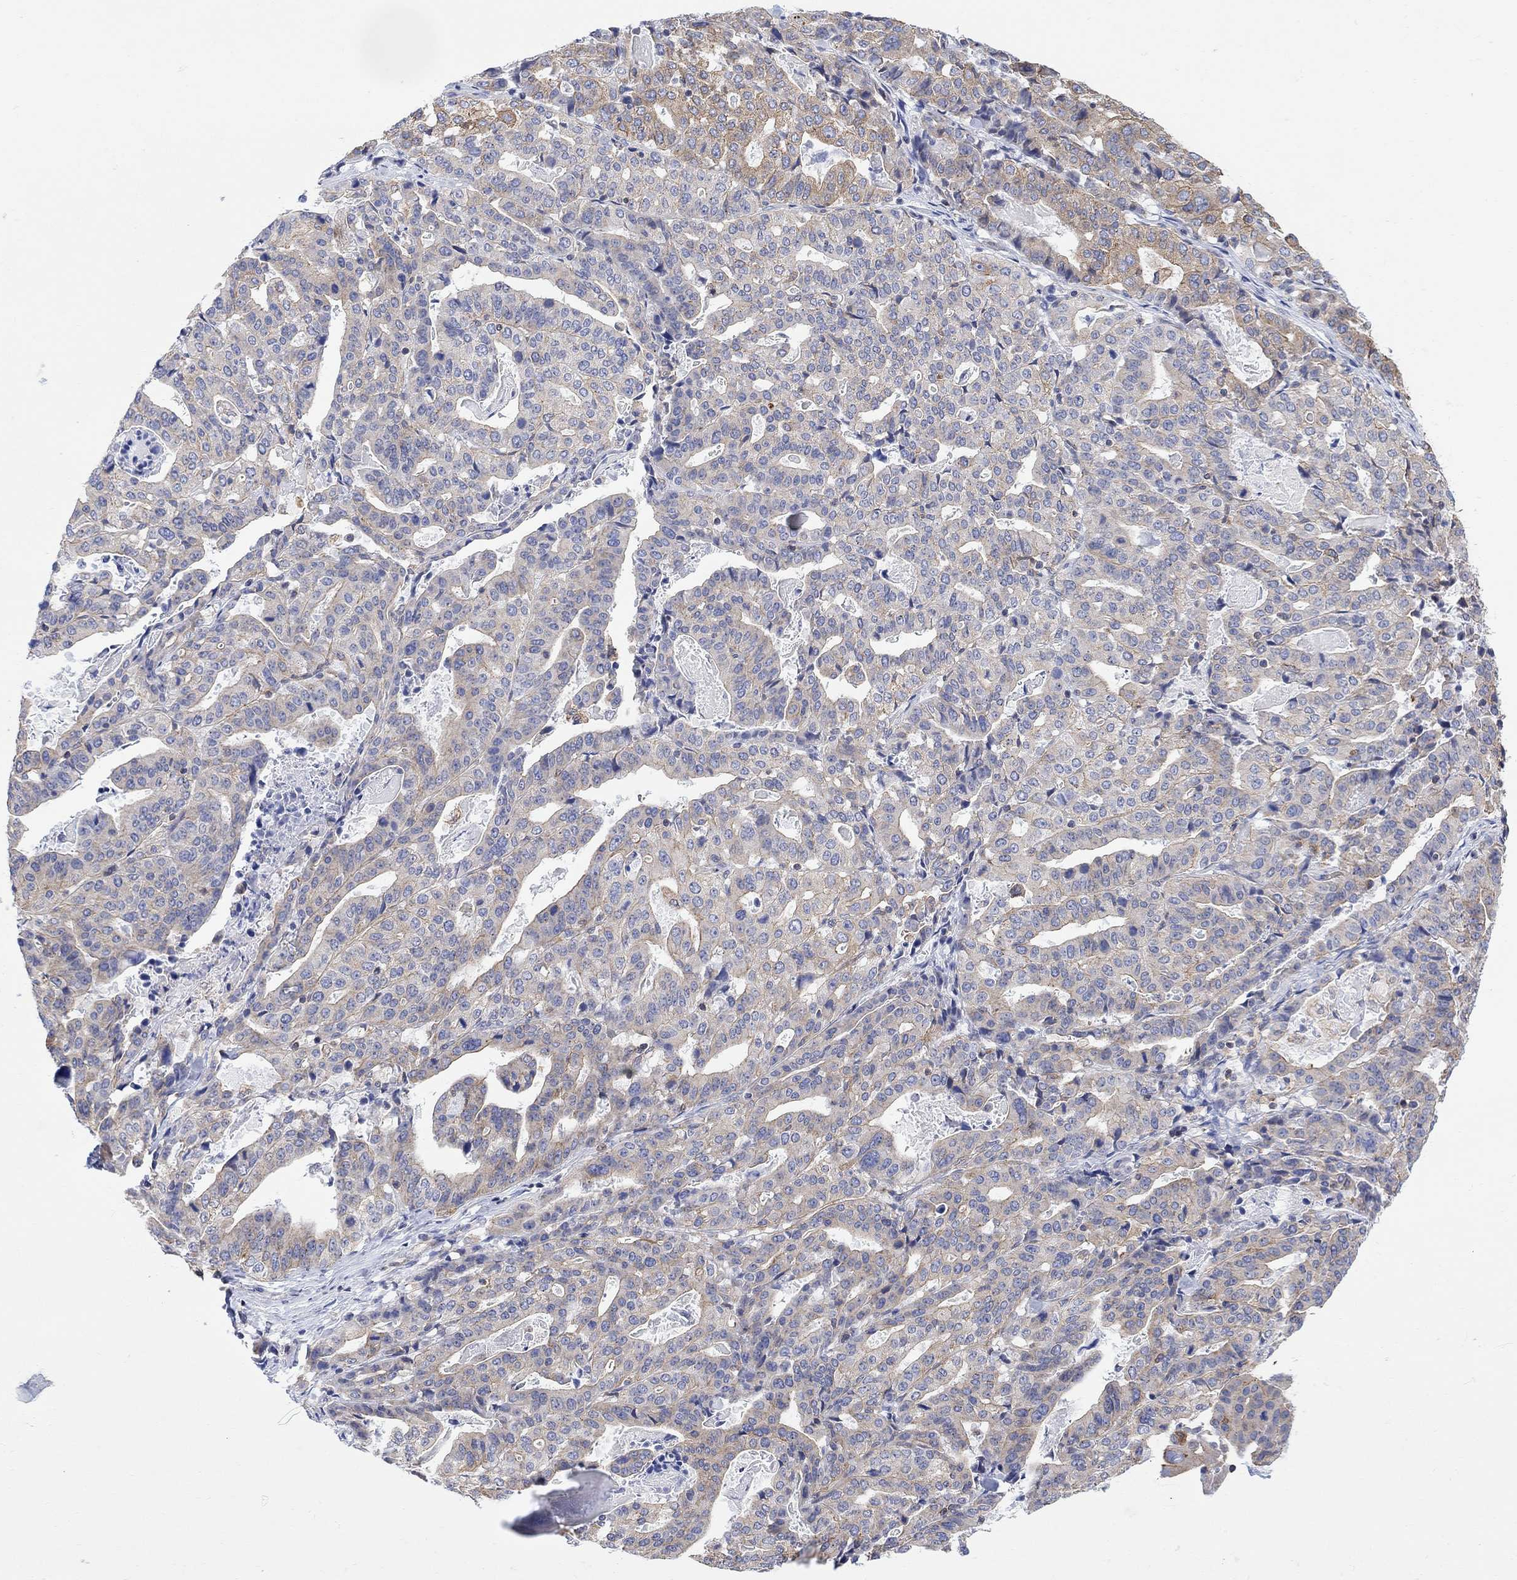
{"staining": {"intensity": "moderate", "quantity": "<25%", "location": "cytoplasmic/membranous"}, "tissue": "stomach cancer", "cell_type": "Tumor cells", "image_type": "cancer", "snomed": [{"axis": "morphology", "description": "Adenocarcinoma, NOS"}, {"axis": "topography", "description": "Stomach"}], "caption": "Protein expression analysis of human stomach cancer reveals moderate cytoplasmic/membranous staining in about <25% of tumor cells. Nuclei are stained in blue.", "gene": "GBP5", "patient": {"sex": "male", "age": 48}}